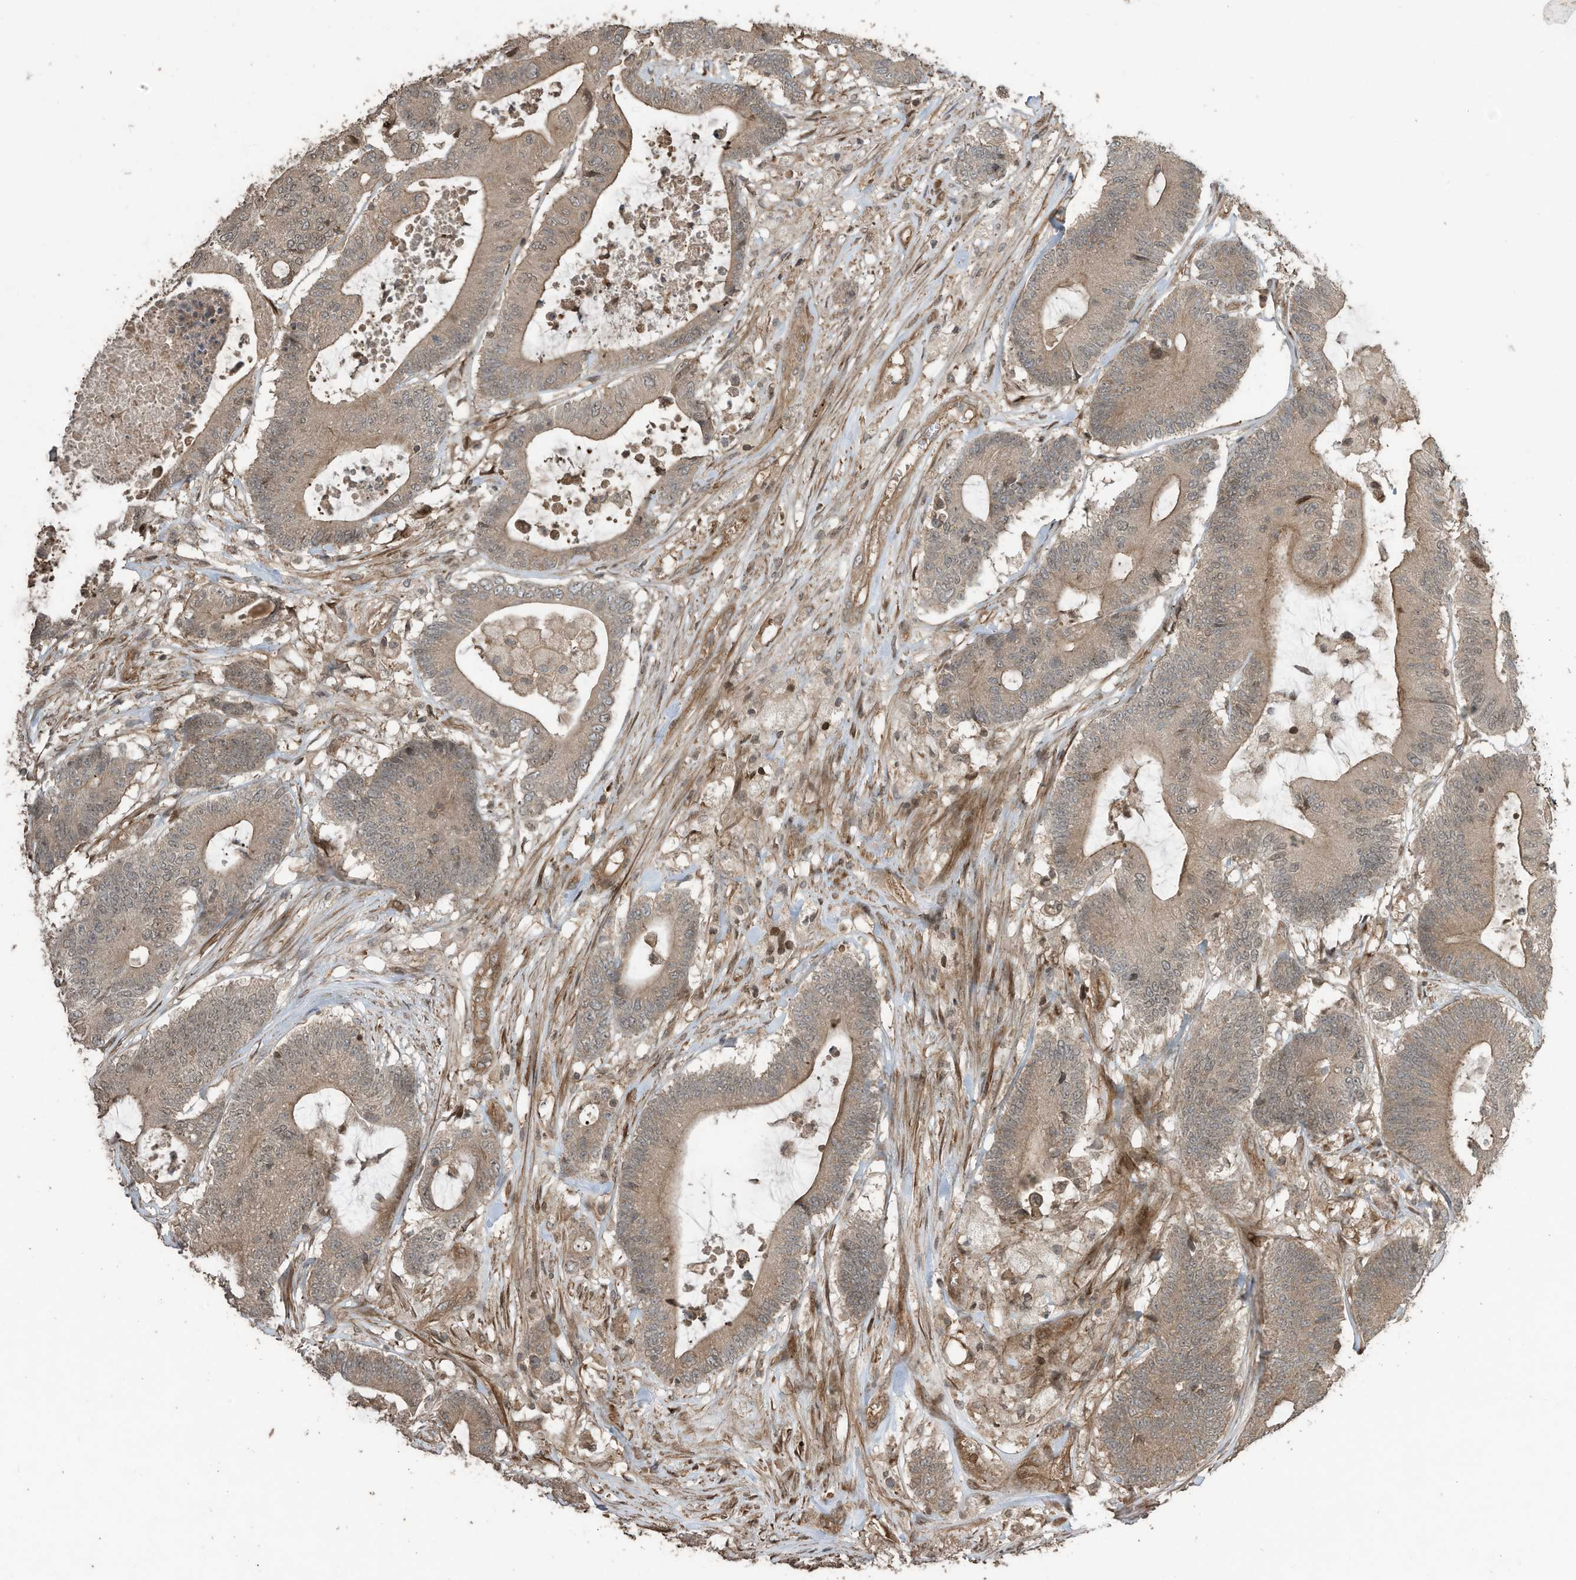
{"staining": {"intensity": "moderate", "quantity": ">75%", "location": "cytoplasmic/membranous"}, "tissue": "colorectal cancer", "cell_type": "Tumor cells", "image_type": "cancer", "snomed": [{"axis": "morphology", "description": "Adenocarcinoma, NOS"}, {"axis": "topography", "description": "Colon"}], "caption": "The immunohistochemical stain labels moderate cytoplasmic/membranous positivity in tumor cells of colorectal cancer tissue.", "gene": "ZNF653", "patient": {"sex": "female", "age": 84}}